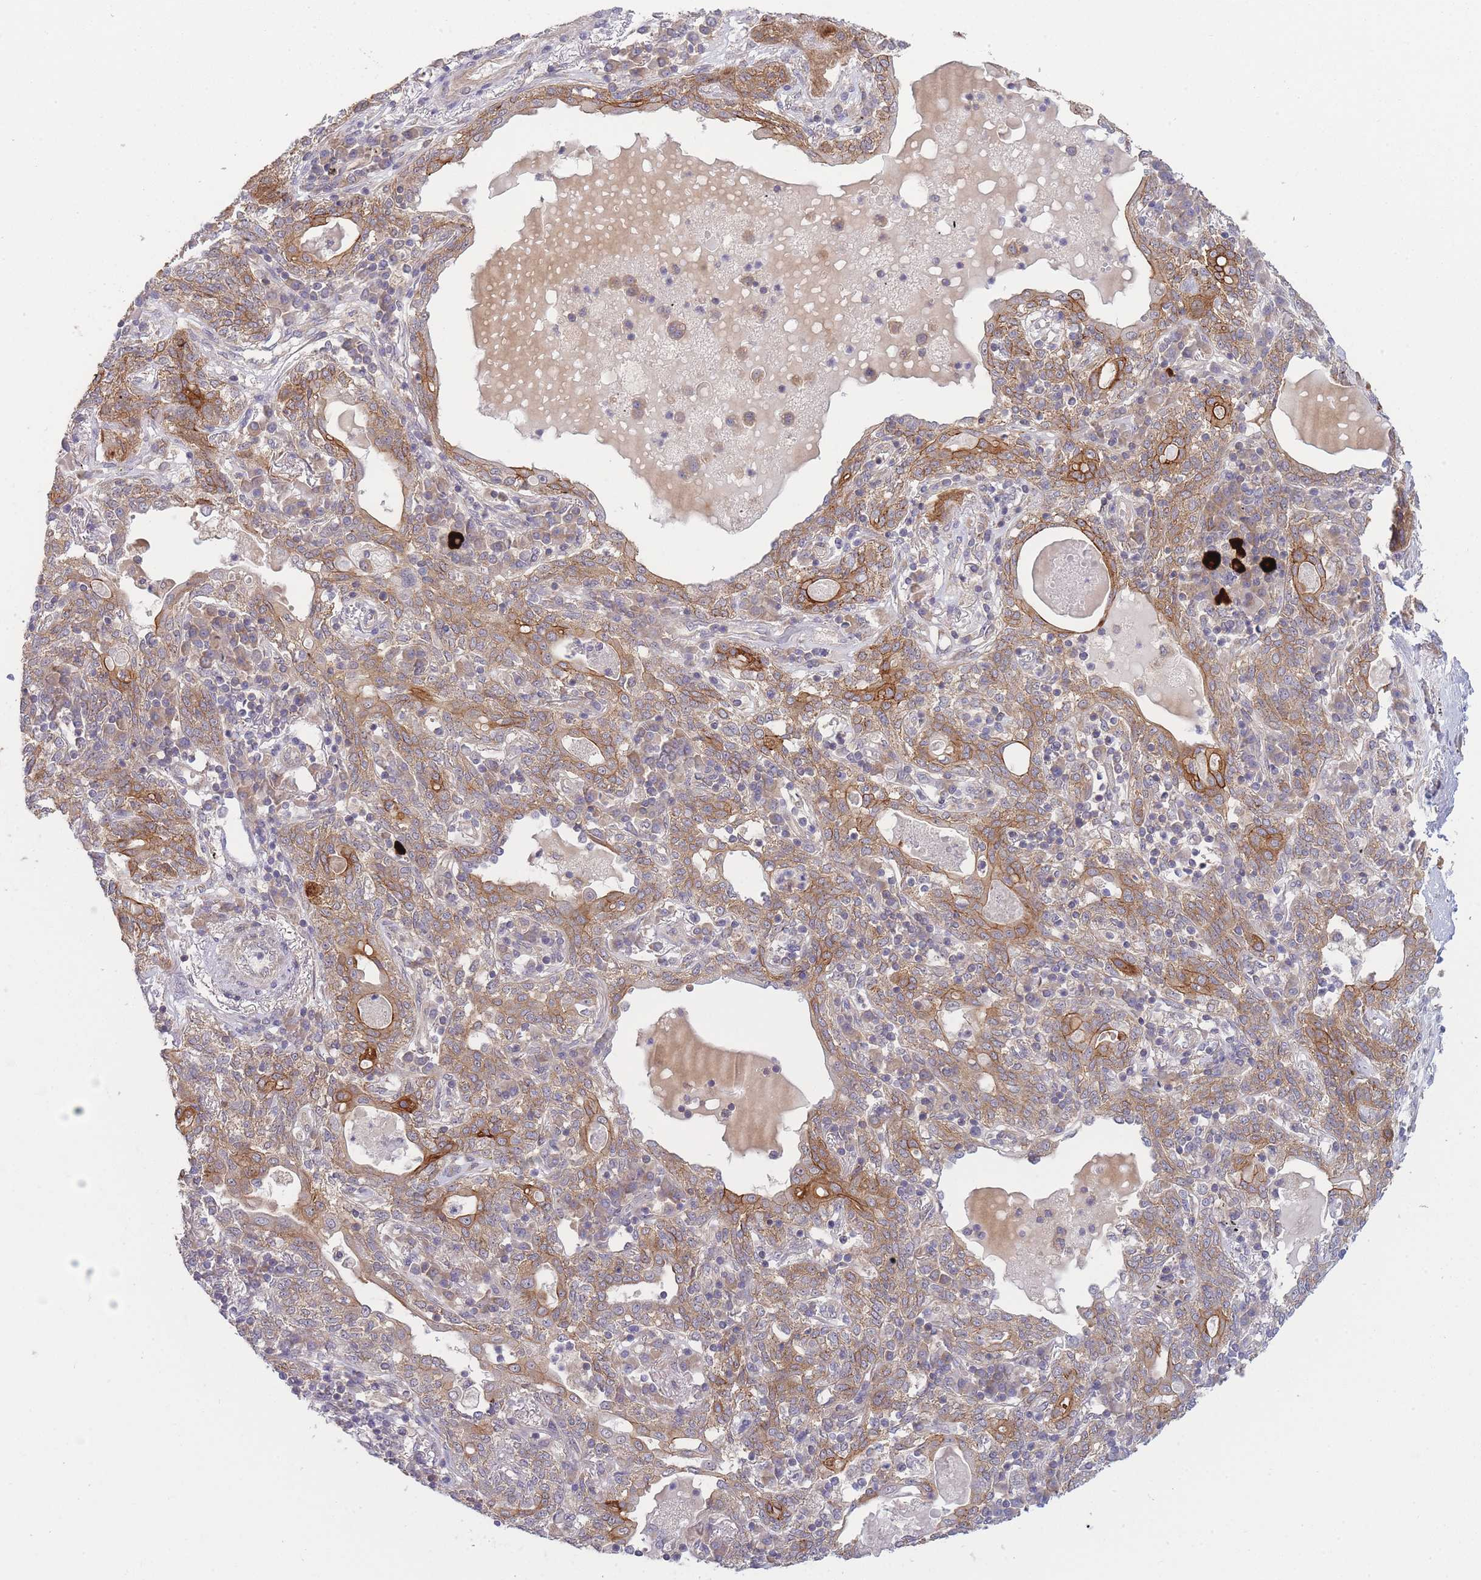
{"staining": {"intensity": "strong", "quantity": "<25%", "location": "cytoplasmic/membranous"}, "tissue": "lung cancer", "cell_type": "Tumor cells", "image_type": "cancer", "snomed": [{"axis": "morphology", "description": "Squamous cell carcinoma, NOS"}, {"axis": "topography", "description": "Lung"}], "caption": "Immunohistochemical staining of human lung cancer (squamous cell carcinoma) demonstrates medium levels of strong cytoplasmic/membranous protein positivity in approximately <25% of tumor cells.", "gene": "PFDN6", "patient": {"sex": "female", "age": 70}}